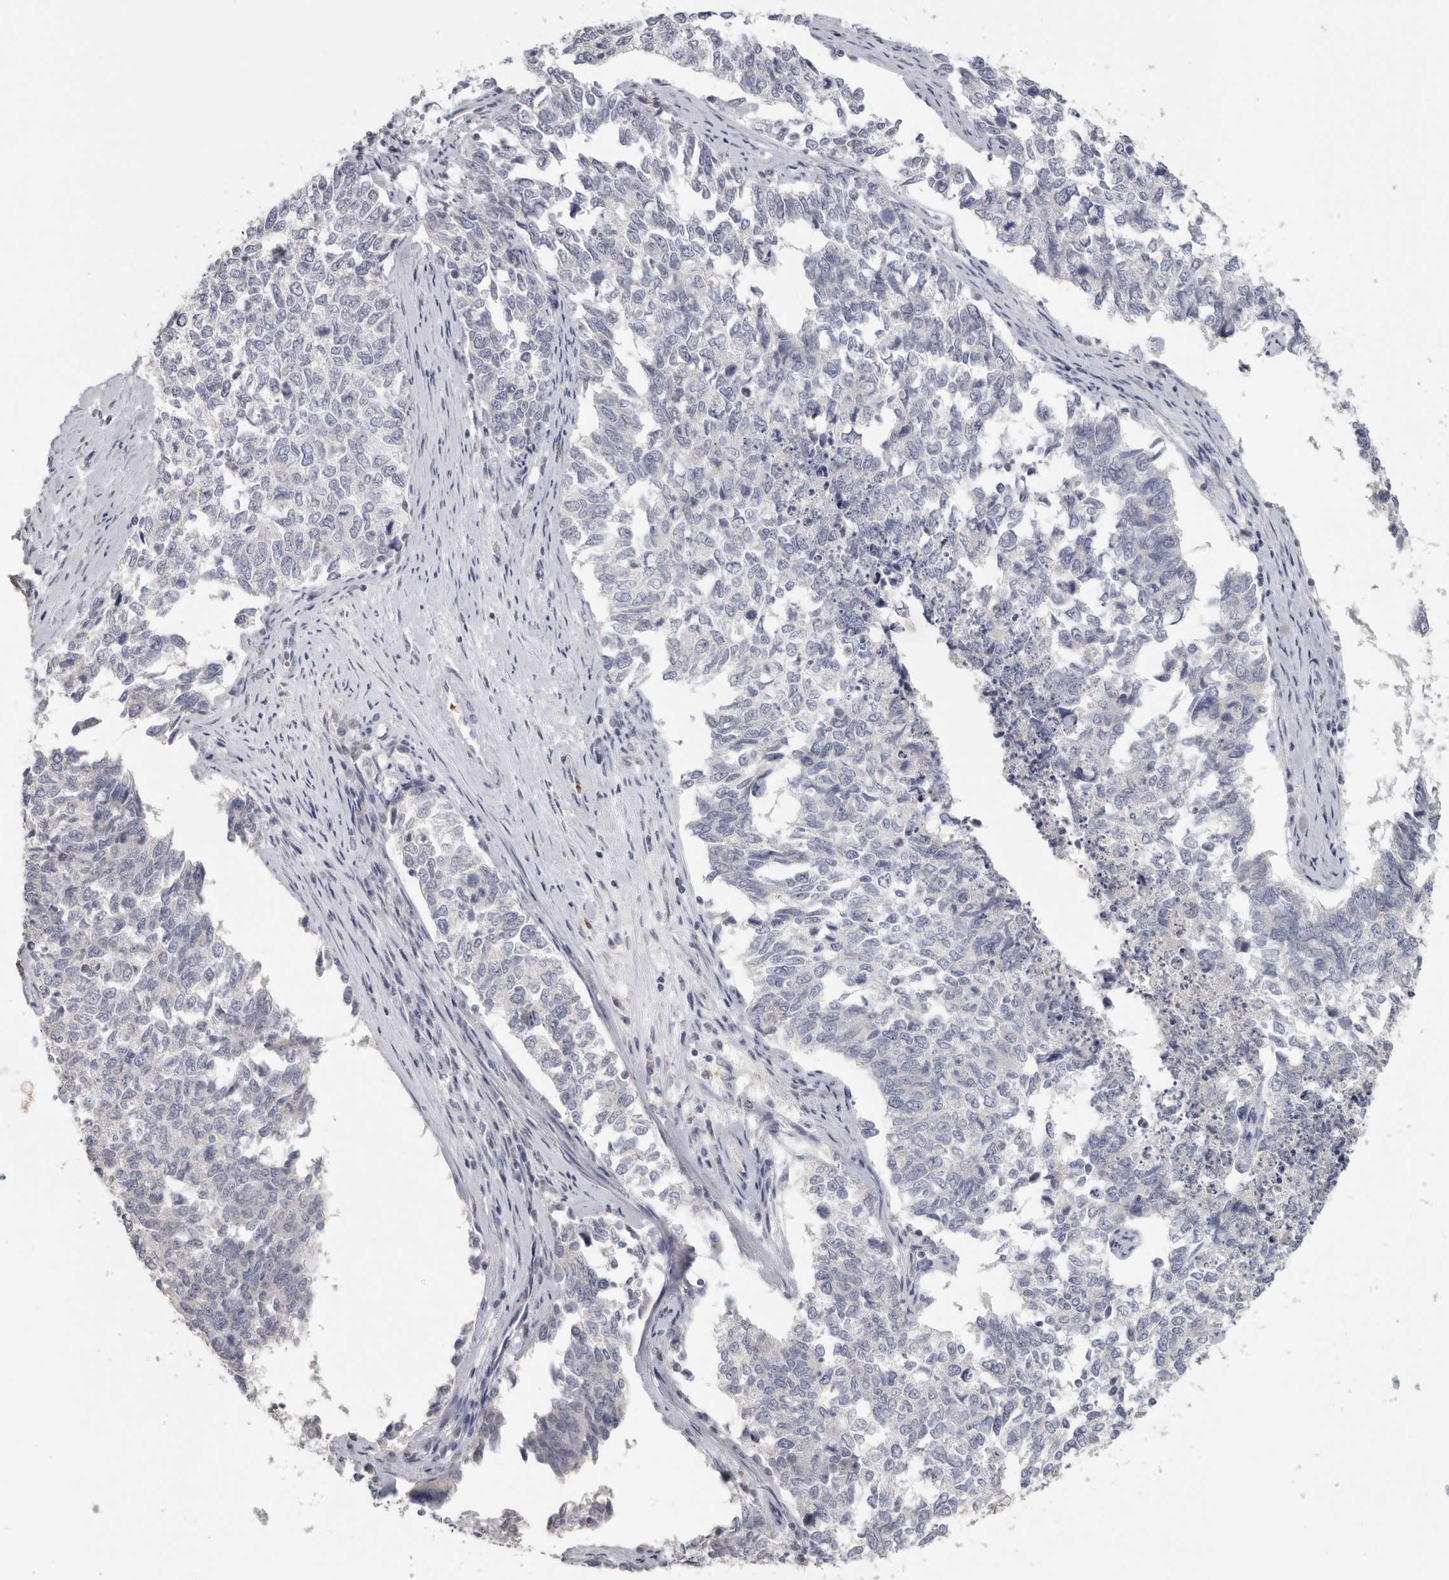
{"staining": {"intensity": "negative", "quantity": "none", "location": "none"}, "tissue": "cervical cancer", "cell_type": "Tumor cells", "image_type": "cancer", "snomed": [{"axis": "morphology", "description": "Squamous cell carcinoma, NOS"}, {"axis": "topography", "description": "Cervix"}], "caption": "There is no significant staining in tumor cells of cervical cancer.", "gene": "DNAJC11", "patient": {"sex": "female", "age": 63}}